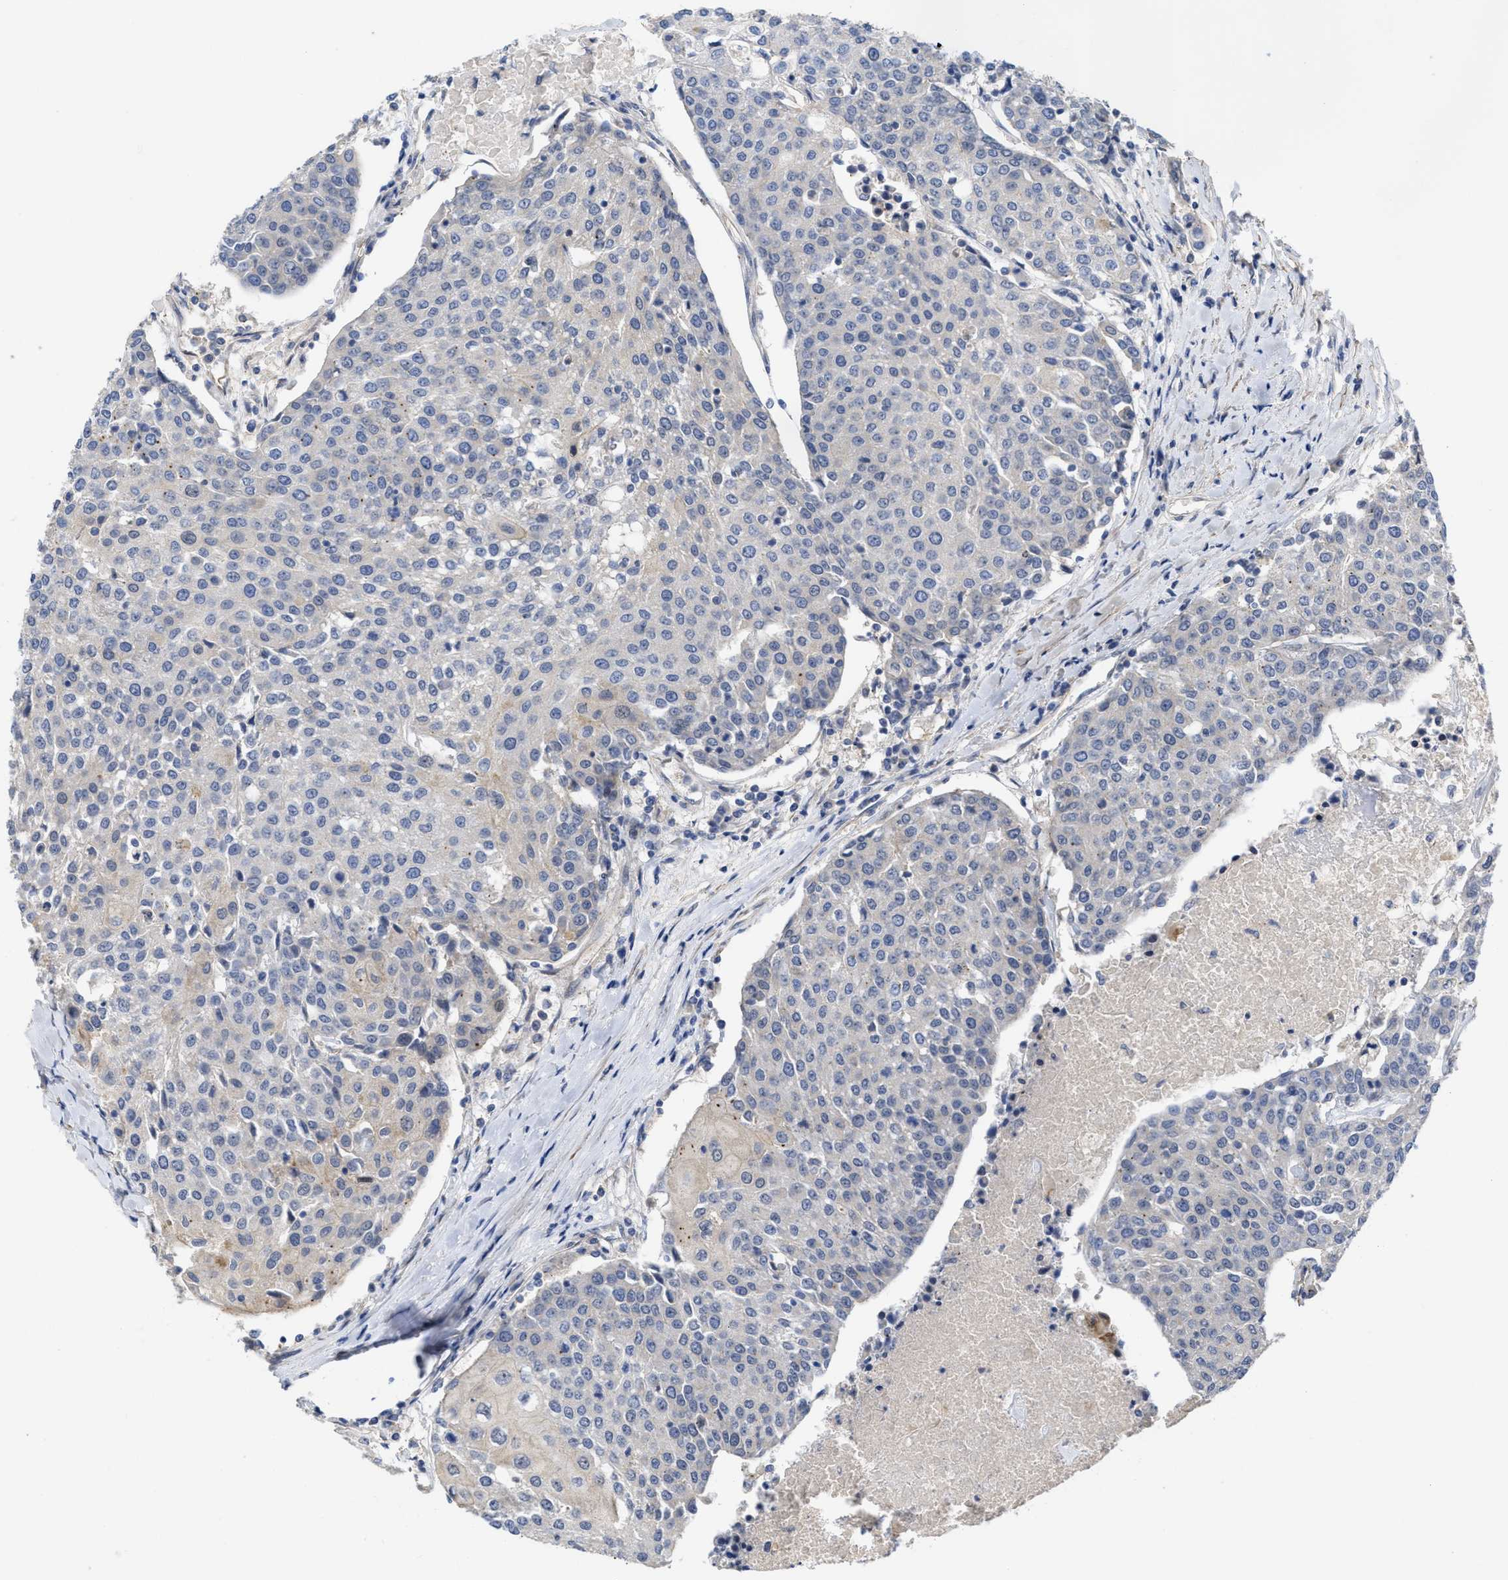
{"staining": {"intensity": "negative", "quantity": "none", "location": "none"}, "tissue": "urothelial cancer", "cell_type": "Tumor cells", "image_type": "cancer", "snomed": [{"axis": "morphology", "description": "Urothelial carcinoma, High grade"}, {"axis": "topography", "description": "Urinary bladder"}], "caption": "Immunohistochemistry photomicrograph of human urothelial cancer stained for a protein (brown), which exhibits no positivity in tumor cells.", "gene": "ARHGEF26", "patient": {"sex": "female", "age": 85}}